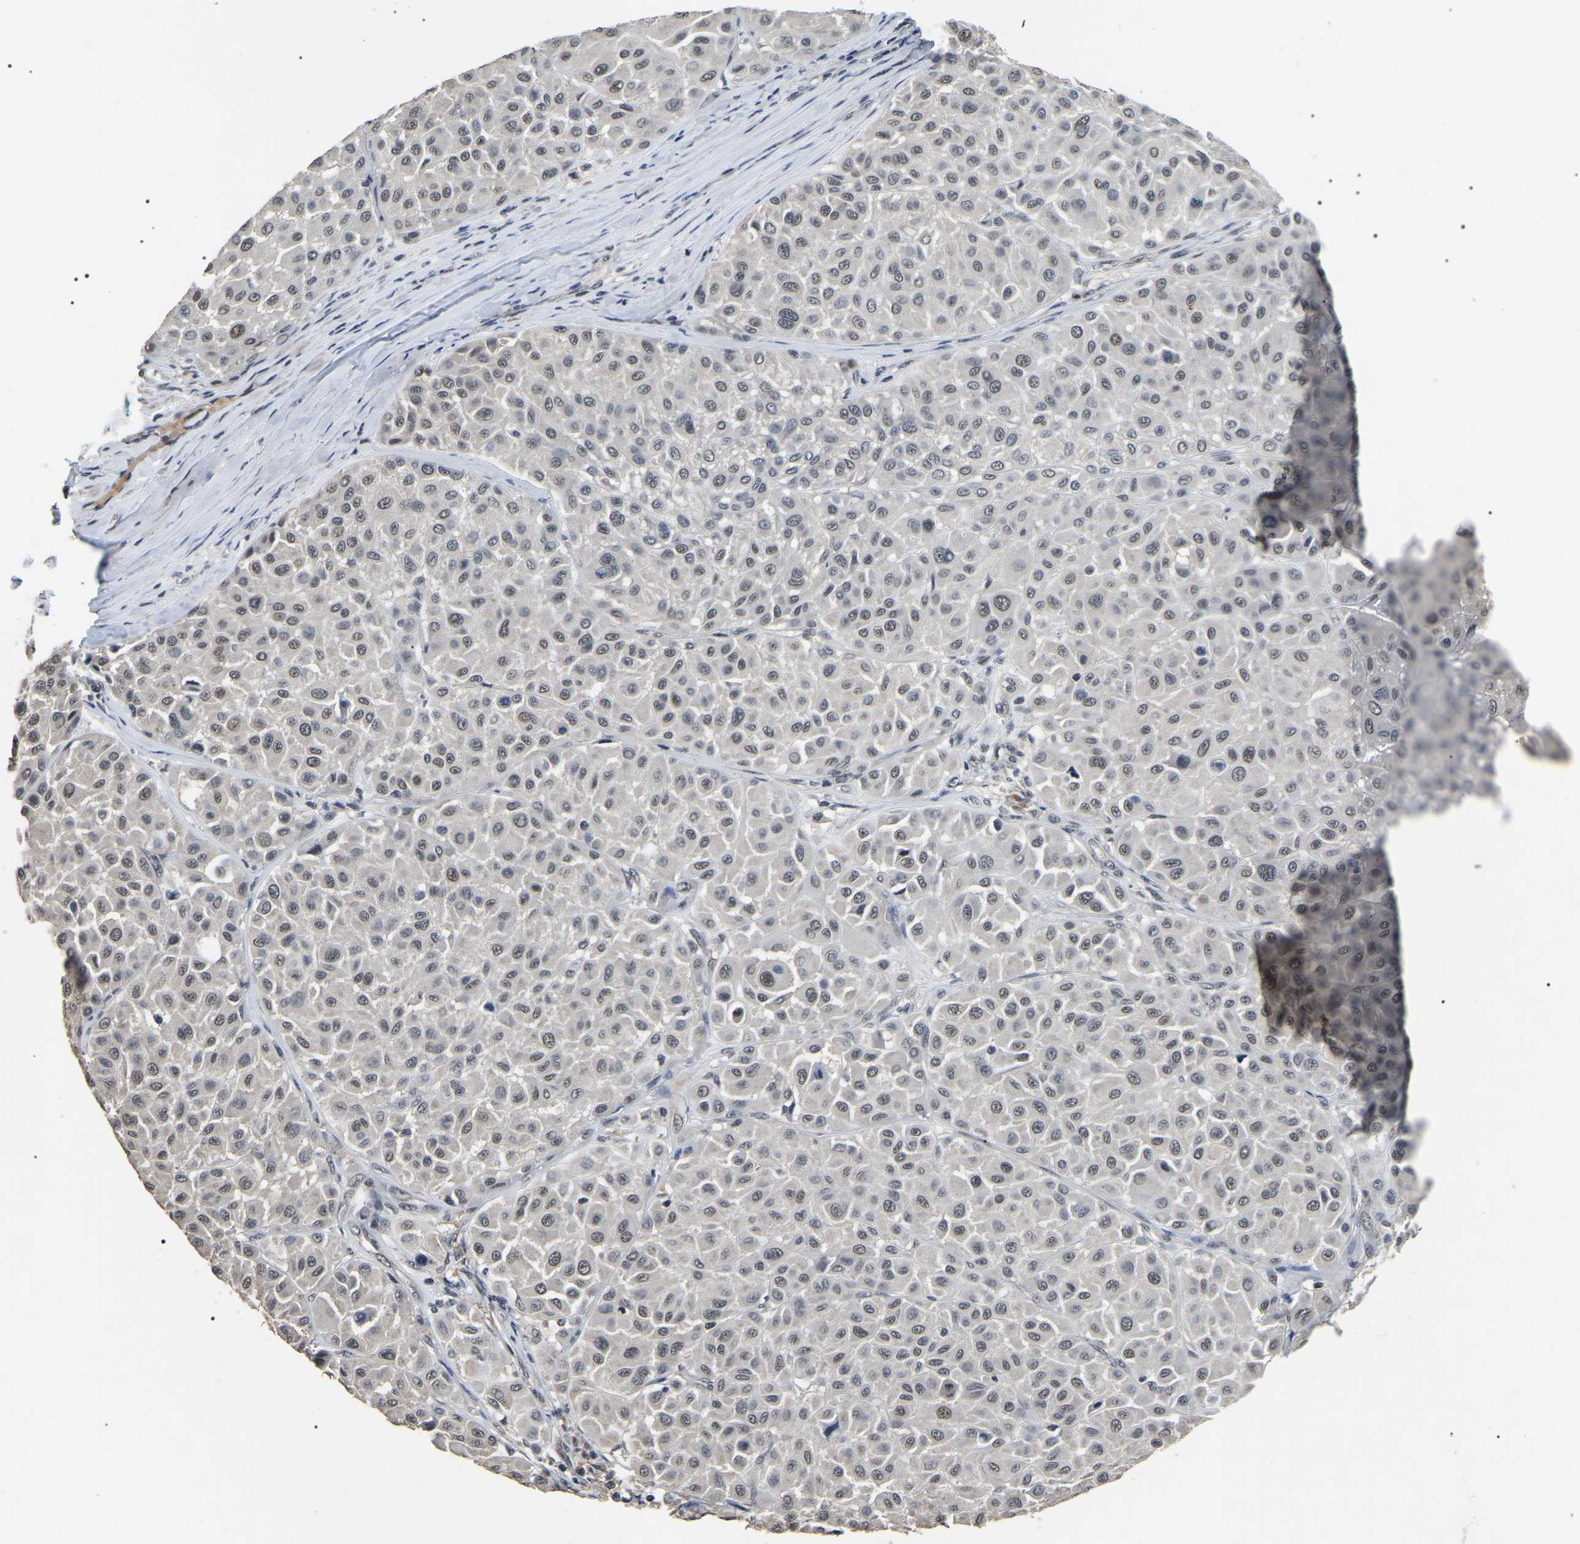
{"staining": {"intensity": "weak", "quantity": ">75%", "location": "nuclear"}, "tissue": "melanoma", "cell_type": "Tumor cells", "image_type": "cancer", "snomed": [{"axis": "morphology", "description": "Malignant melanoma, Metastatic site"}, {"axis": "topography", "description": "Soft tissue"}], "caption": "Immunohistochemical staining of malignant melanoma (metastatic site) shows low levels of weak nuclear protein positivity in approximately >75% of tumor cells. (DAB (3,3'-diaminobenzidine) IHC with brightfield microscopy, high magnification).", "gene": "PPM1E", "patient": {"sex": "male", "age": 41}}